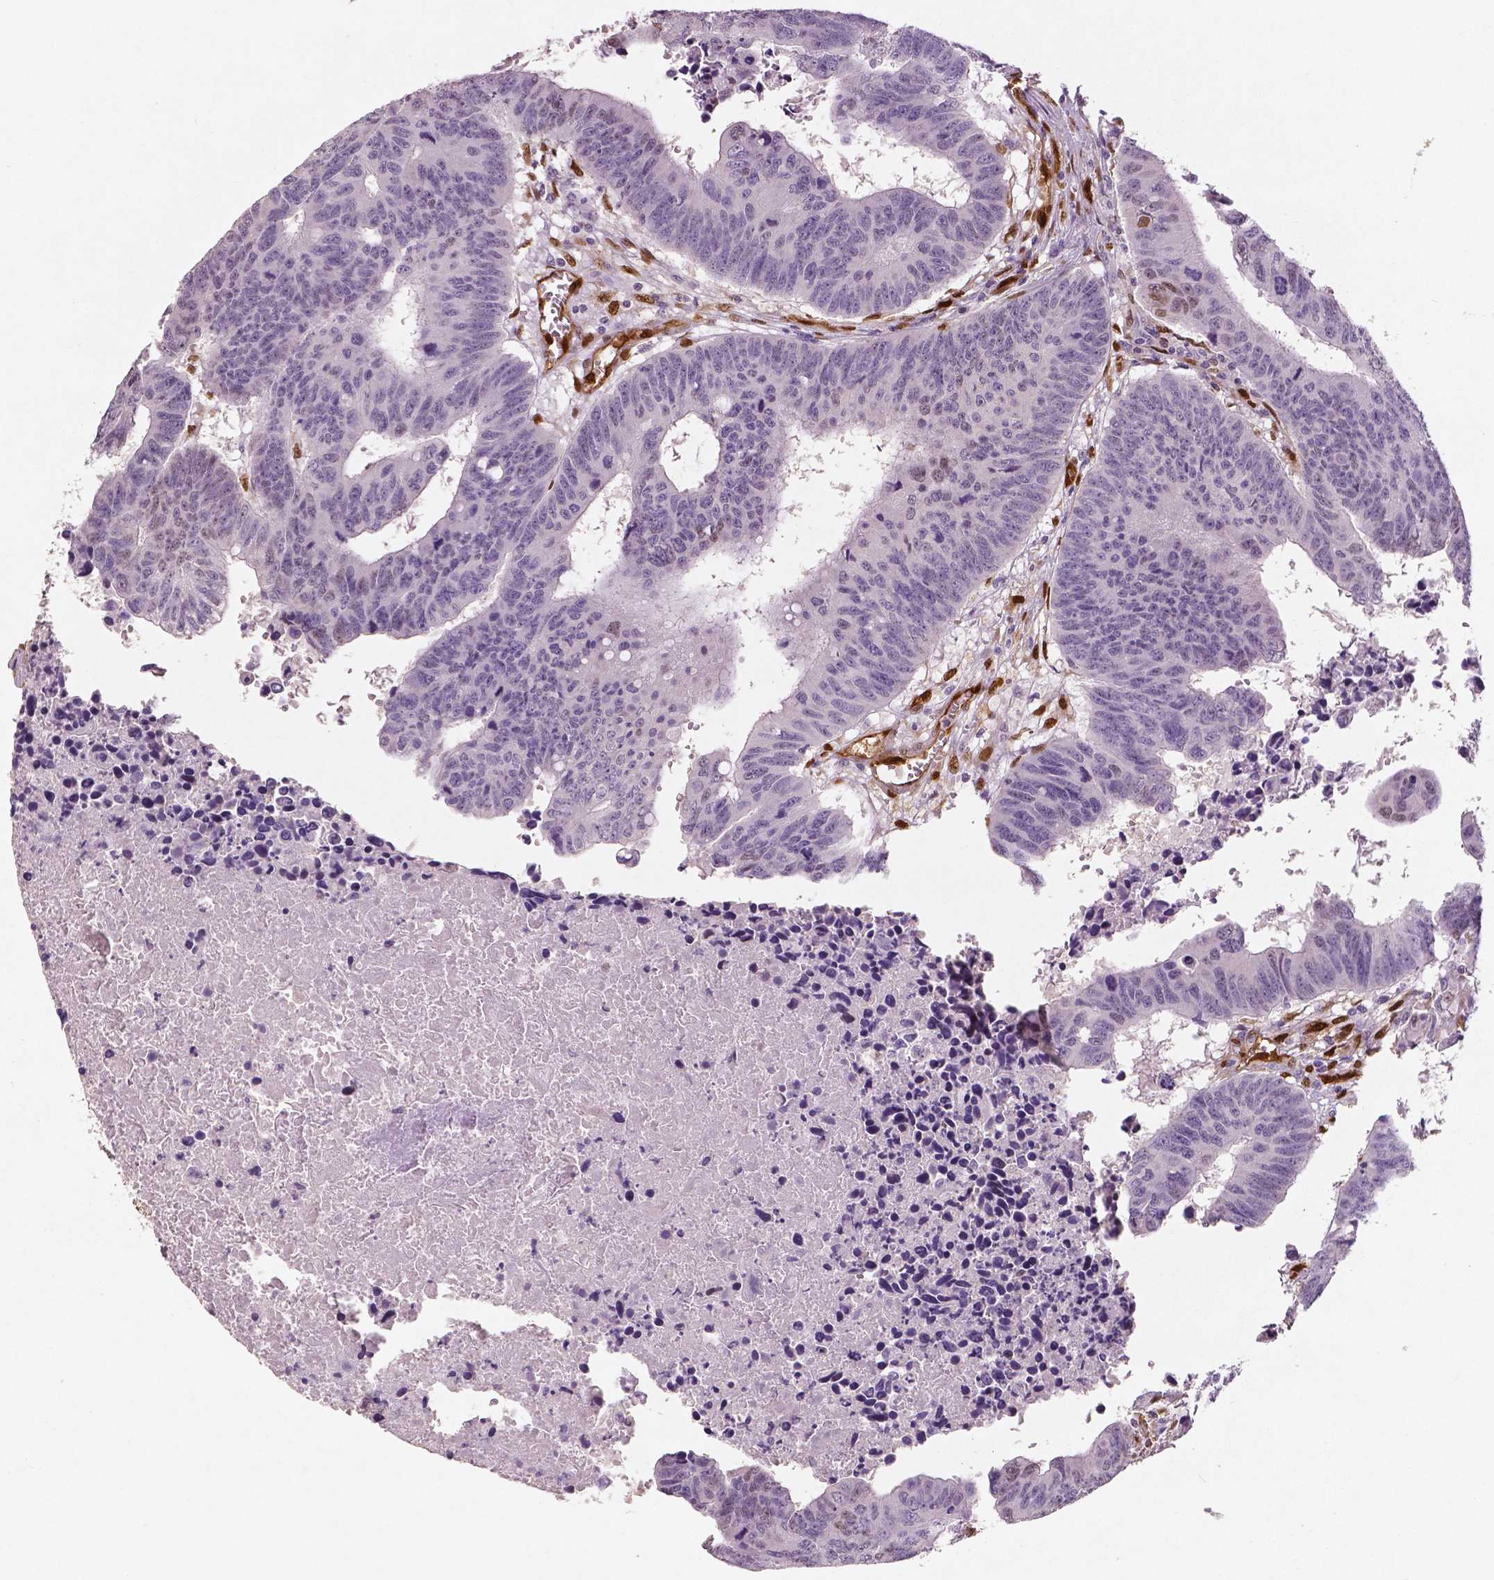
{"staining": {"intensity": "negative", "quantity": "none", "location": "none"}, "tissue": "colorectal cancer", "cell_type": "Tumor cells", "image_type": "cancer", "snomed": [{"axis": "morphology", "description": "Adenocarcinoma, NOS"}, {"axis": "topography", "description": "Rectum"}], "caption": "Immunohistochemistry (IHC) photomicrograph of human colorectal adenocarcinoma stained for a protein (brown), which shows no staining in tumor cells.", "gene": "WWTR1", "patient": {"sex": "female", "age": 85}}